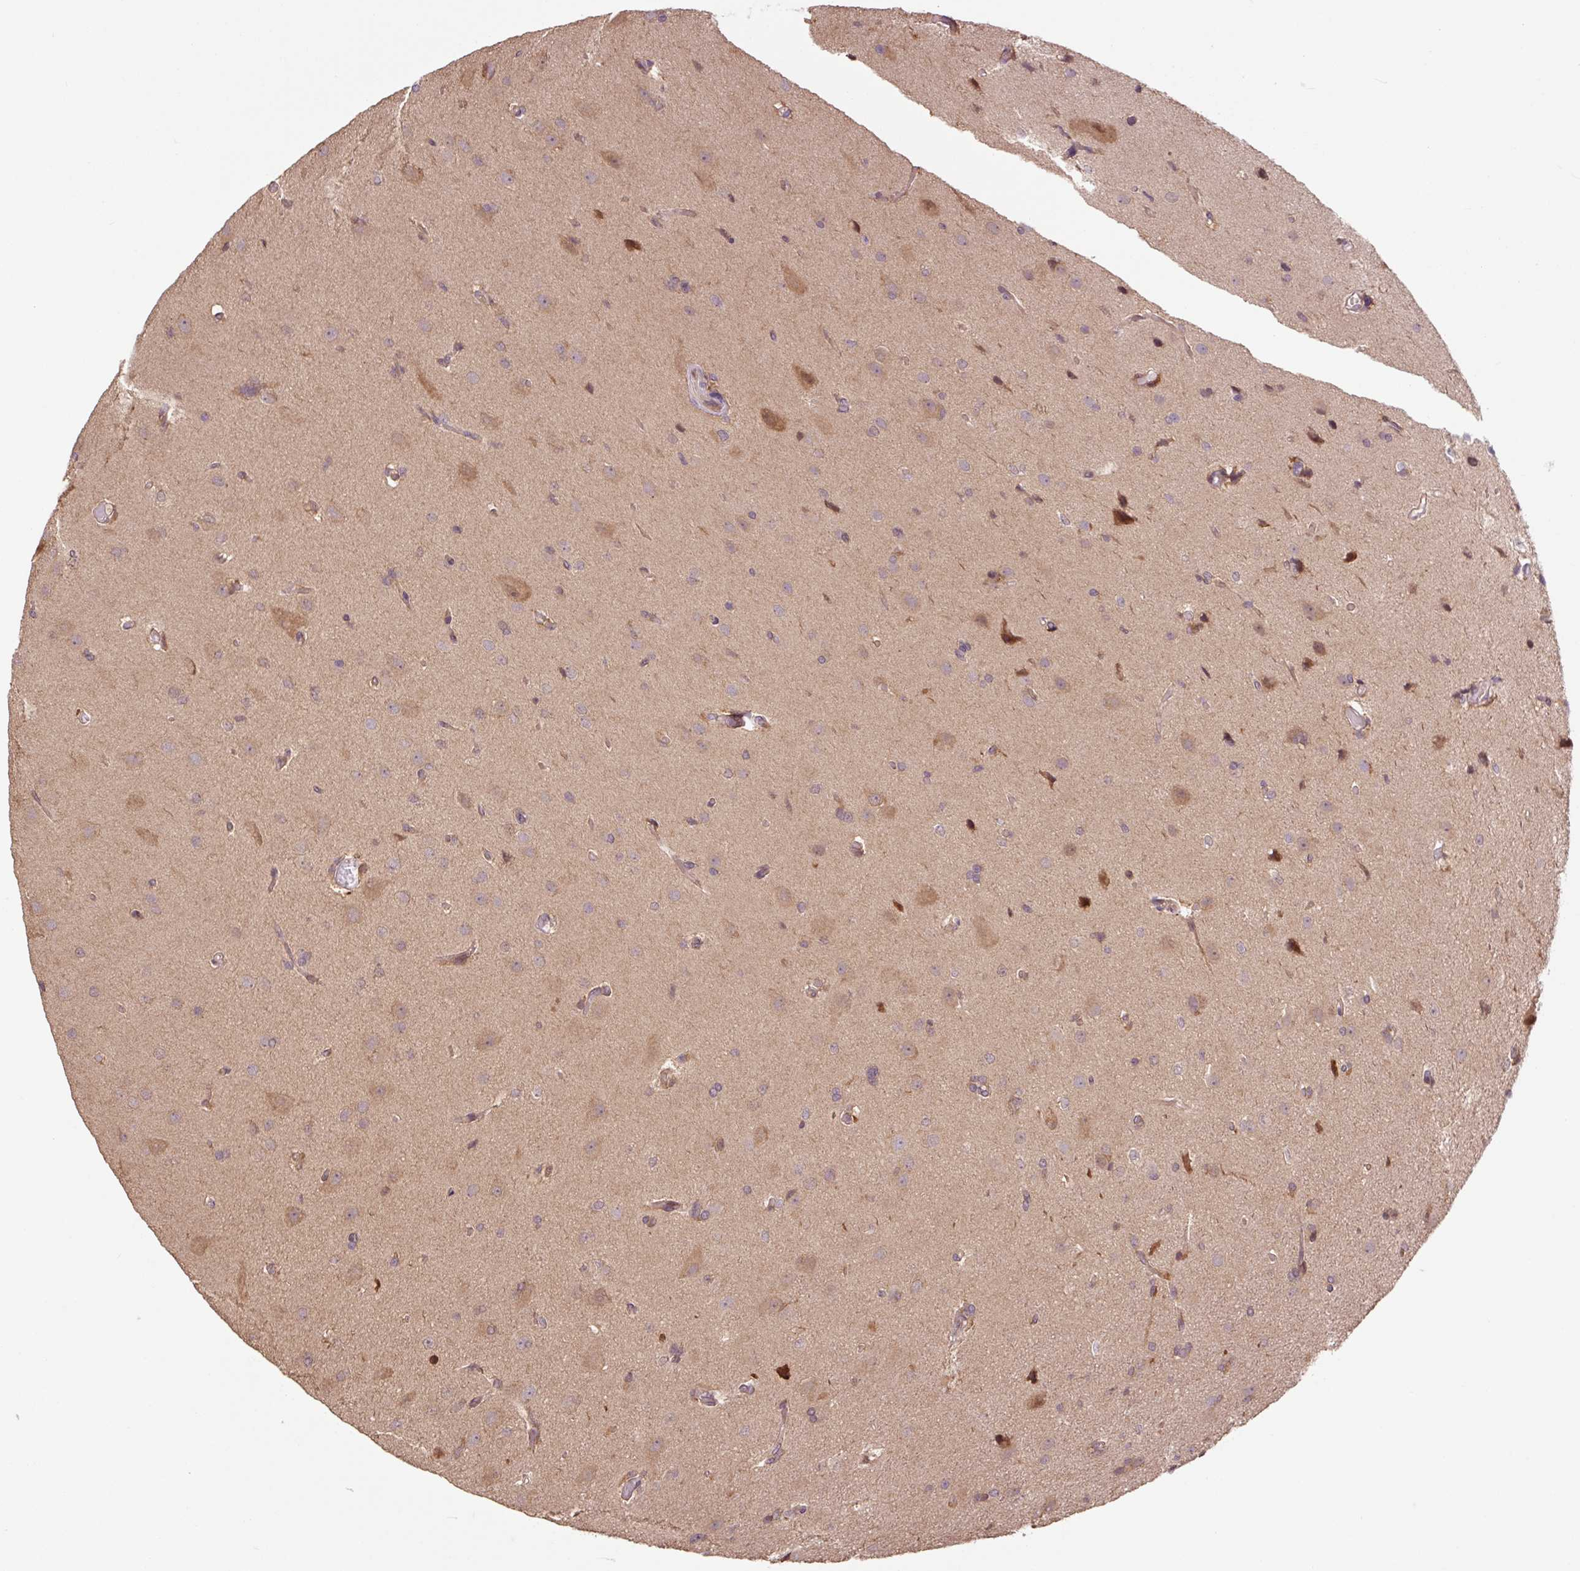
{"staining": {"intensity": "weak", "quantity": "<25%", "location": "cytoplasmic/membranous"}, "tissue": "glioma", "cell_type": "Tumor cells", "image_type": "cancer", "snomed": [{"axis": "morphology", "description": "Glioma, malignant, Low grade"}, {"axis": "topography", "description": "Brain"}], "caption": "Immunohistochemistry micrograph of human glioma stained for a protein (brown), which shows no staining in tumor cells. The staining was performed using DAB (3,3'-diaminobenzidine) to visualize the protein expression in brown, while the nuclei were stained in blue with hematoxylin (Magnification: 20x).", "gene": "TPT1", "patient": {"sex": "male", "age": 26}}